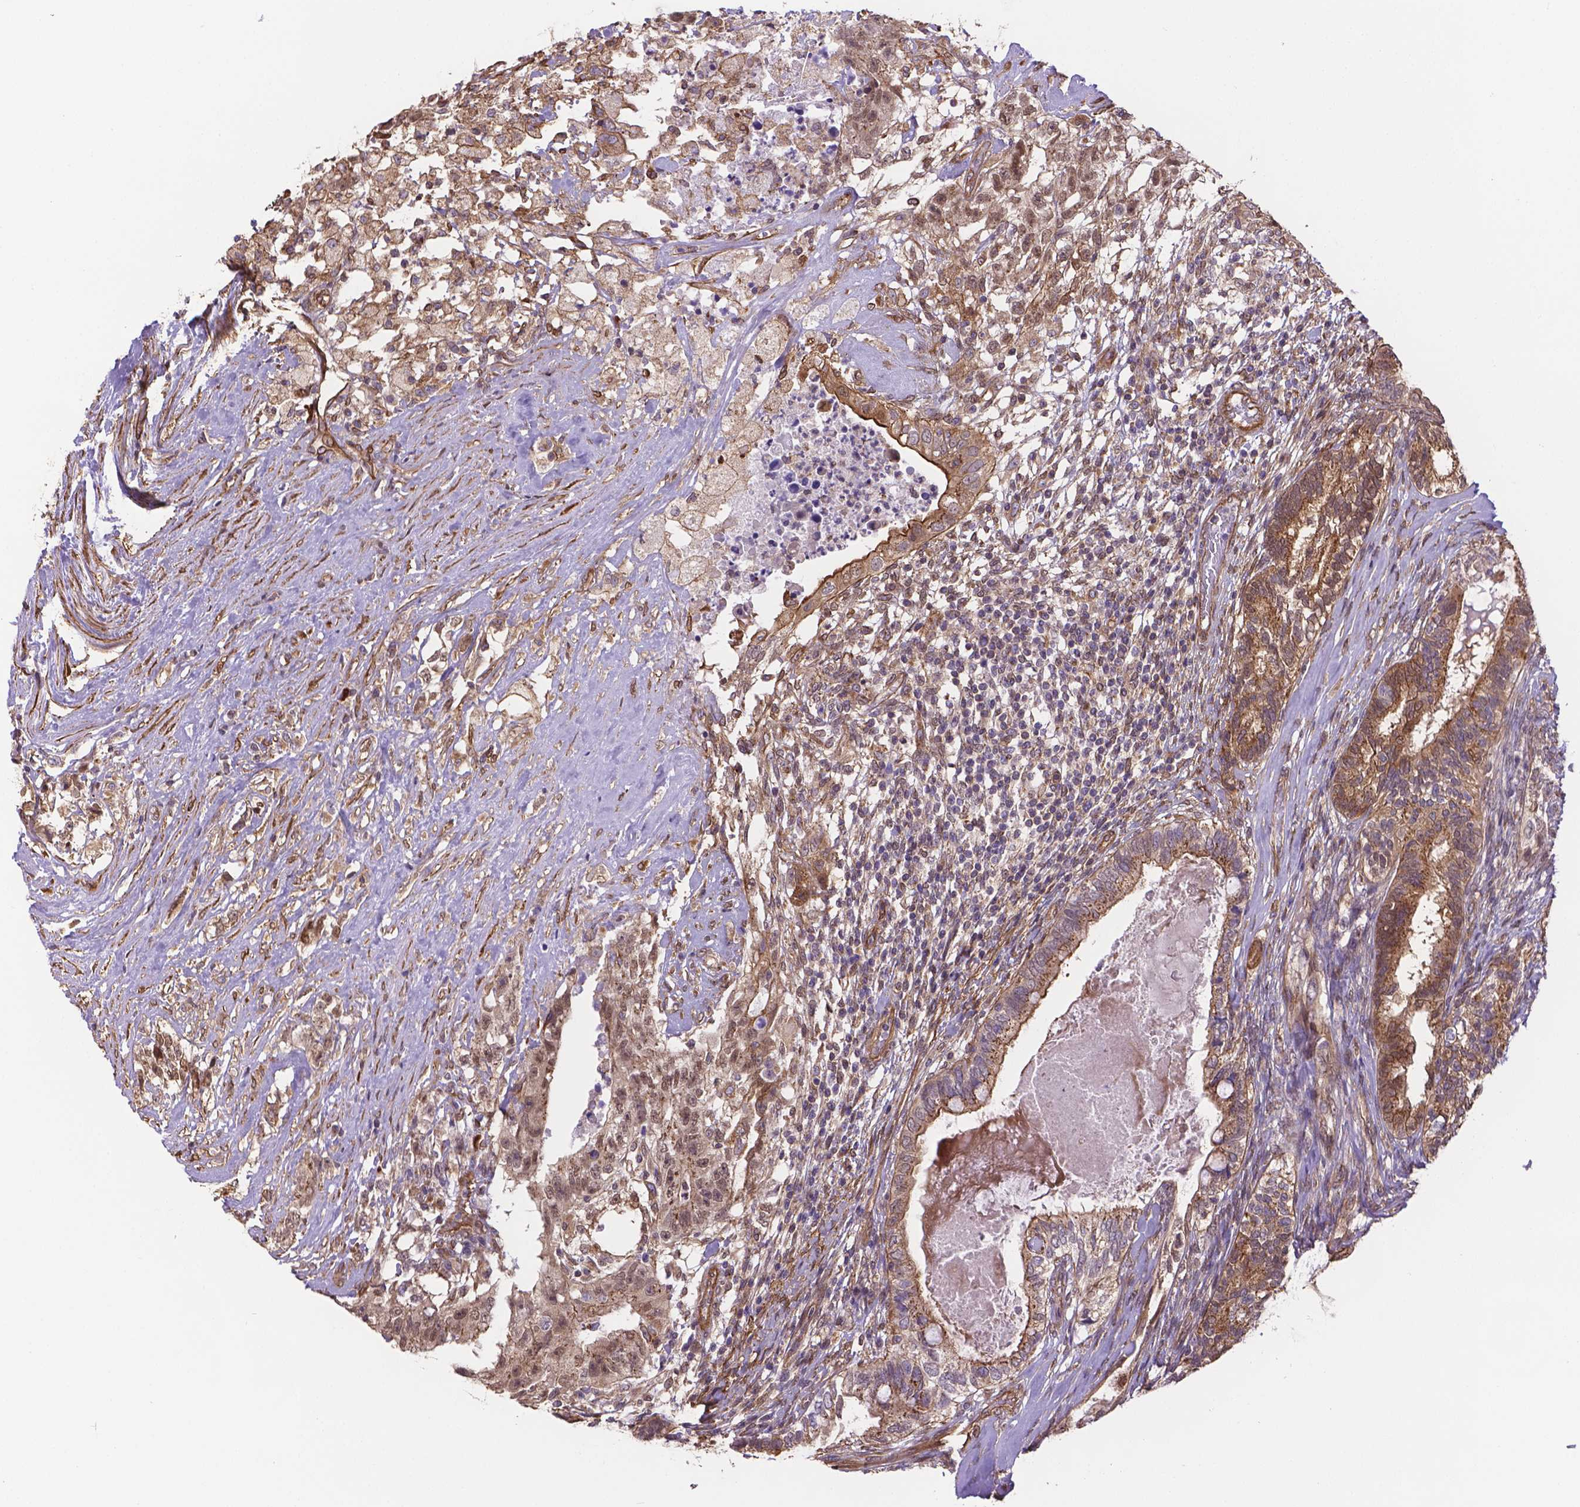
{"staining": {"intensity": "moderate", "quantity": "25%-75%", "location": "cytoplasmic/membranous"}, "tissue": "testis cancer", "cell_type": "Tumor cells", "image_type": "cancer", "snomed": [{"axis": "morphology", "description": "Seminoma, NOS"}, {"axis": "morphology", "description": "Carcinoma, Embryonal, NOS"}, {"axis": "topography", "description": "Testis"}], "caption": "About 25%-75% of tumor cells in testis cancer demonstrate moderate cytoplasmic/membranous protein staining as visualized by brown immunohistochemical staining.", "gene": "YAP1", "patient": {"sex": "male", "age": 41}}